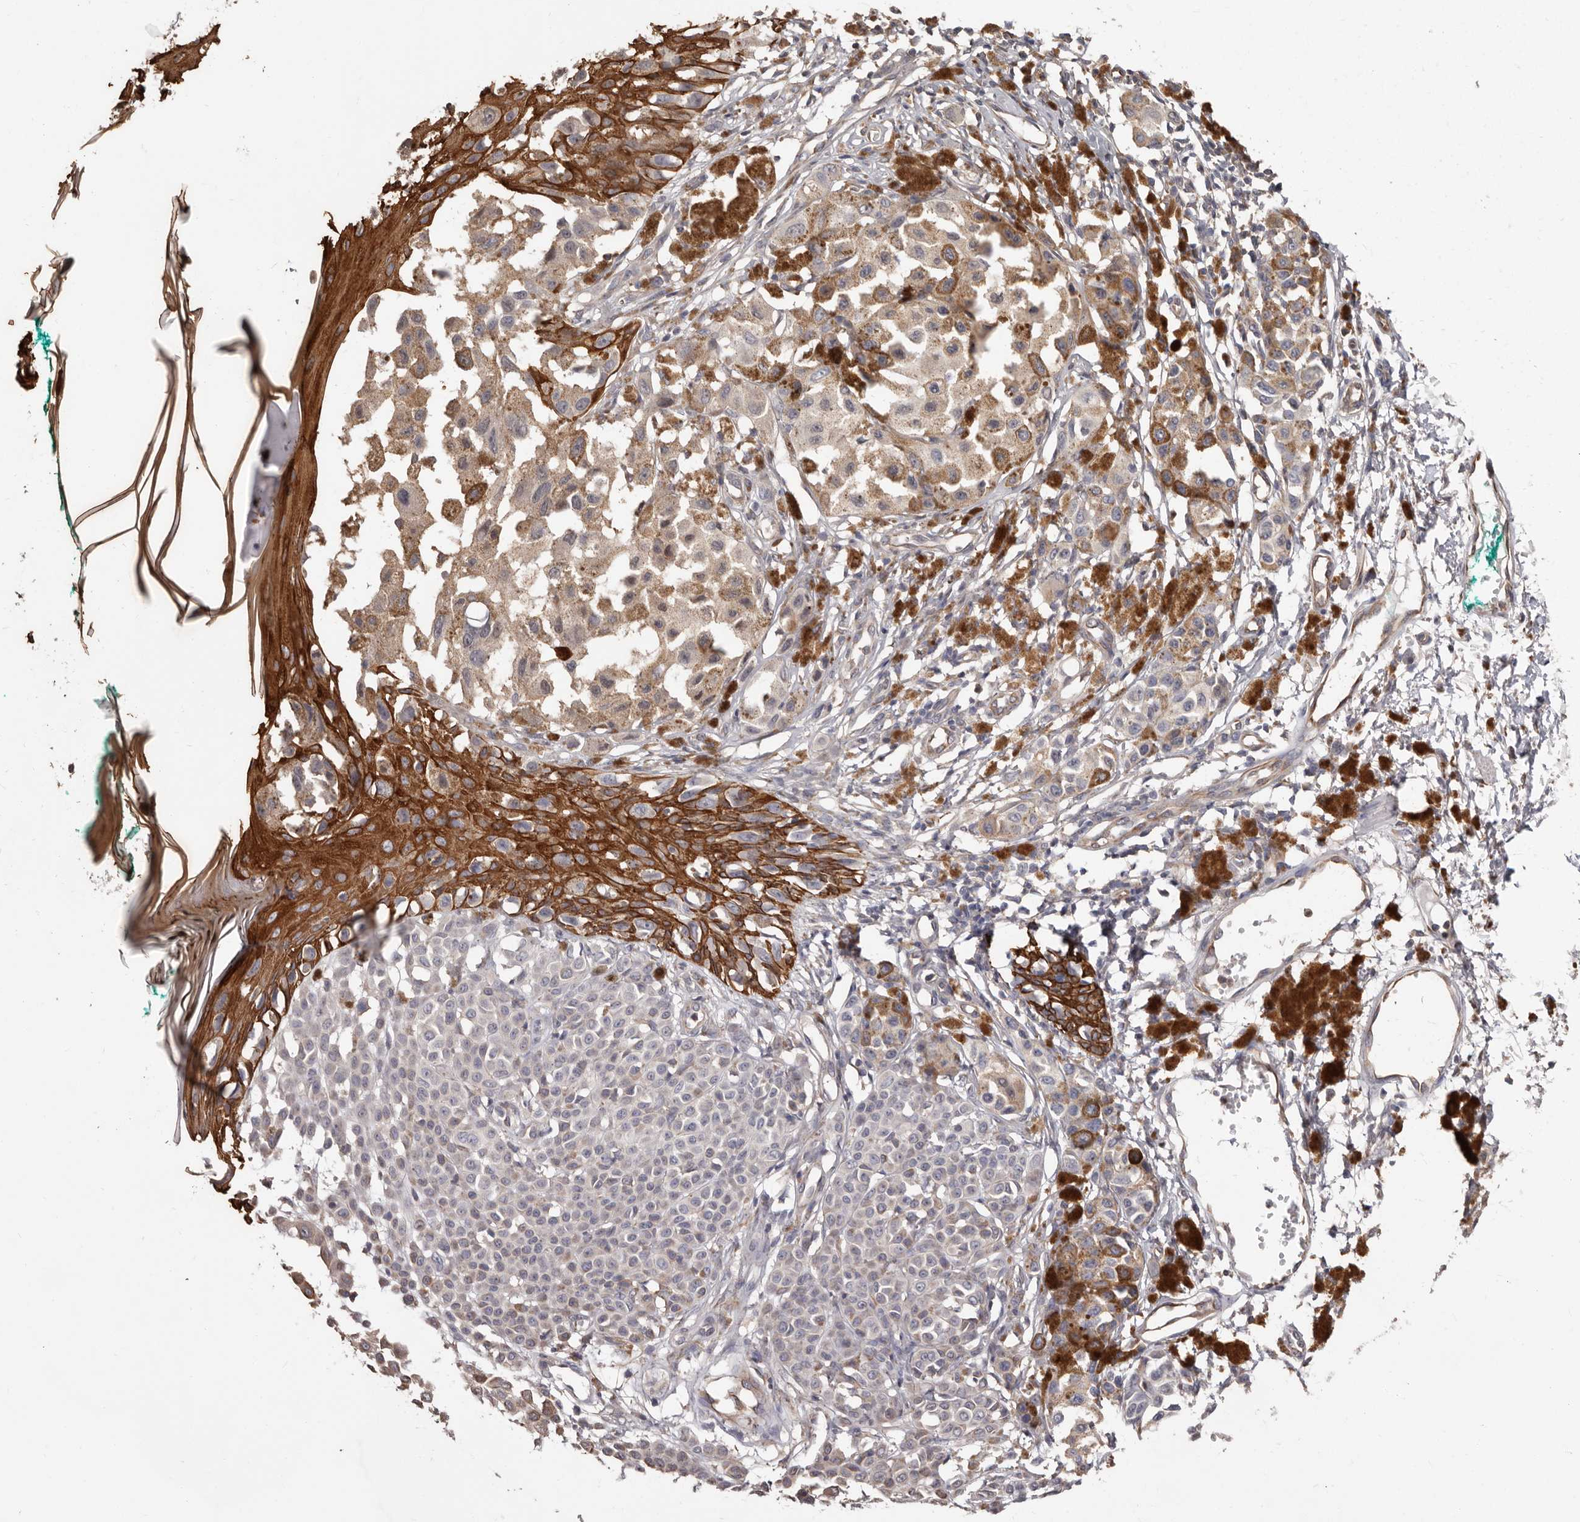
{"staining": {"intensity": "weak", "quantity": "25%-75%", "location": "cytoplasmic/membranous"}, "tissue": "melanoma", "cell_type": "Tumor cells", "image_type": "cancer", "snomed": [{"axis": "morphology", "description": "Malignant melanoma, NOS"}, {"axis": "topography", "description": "Skin of leg"}], "caption": "Protein positivity by IHC displays weak cytoplasmic/membranous positivity in approximately 25%-75% of tumor cells in melanoma.", "gene": "MRPL18", "patient": {"sex": "female", "age": 72}}